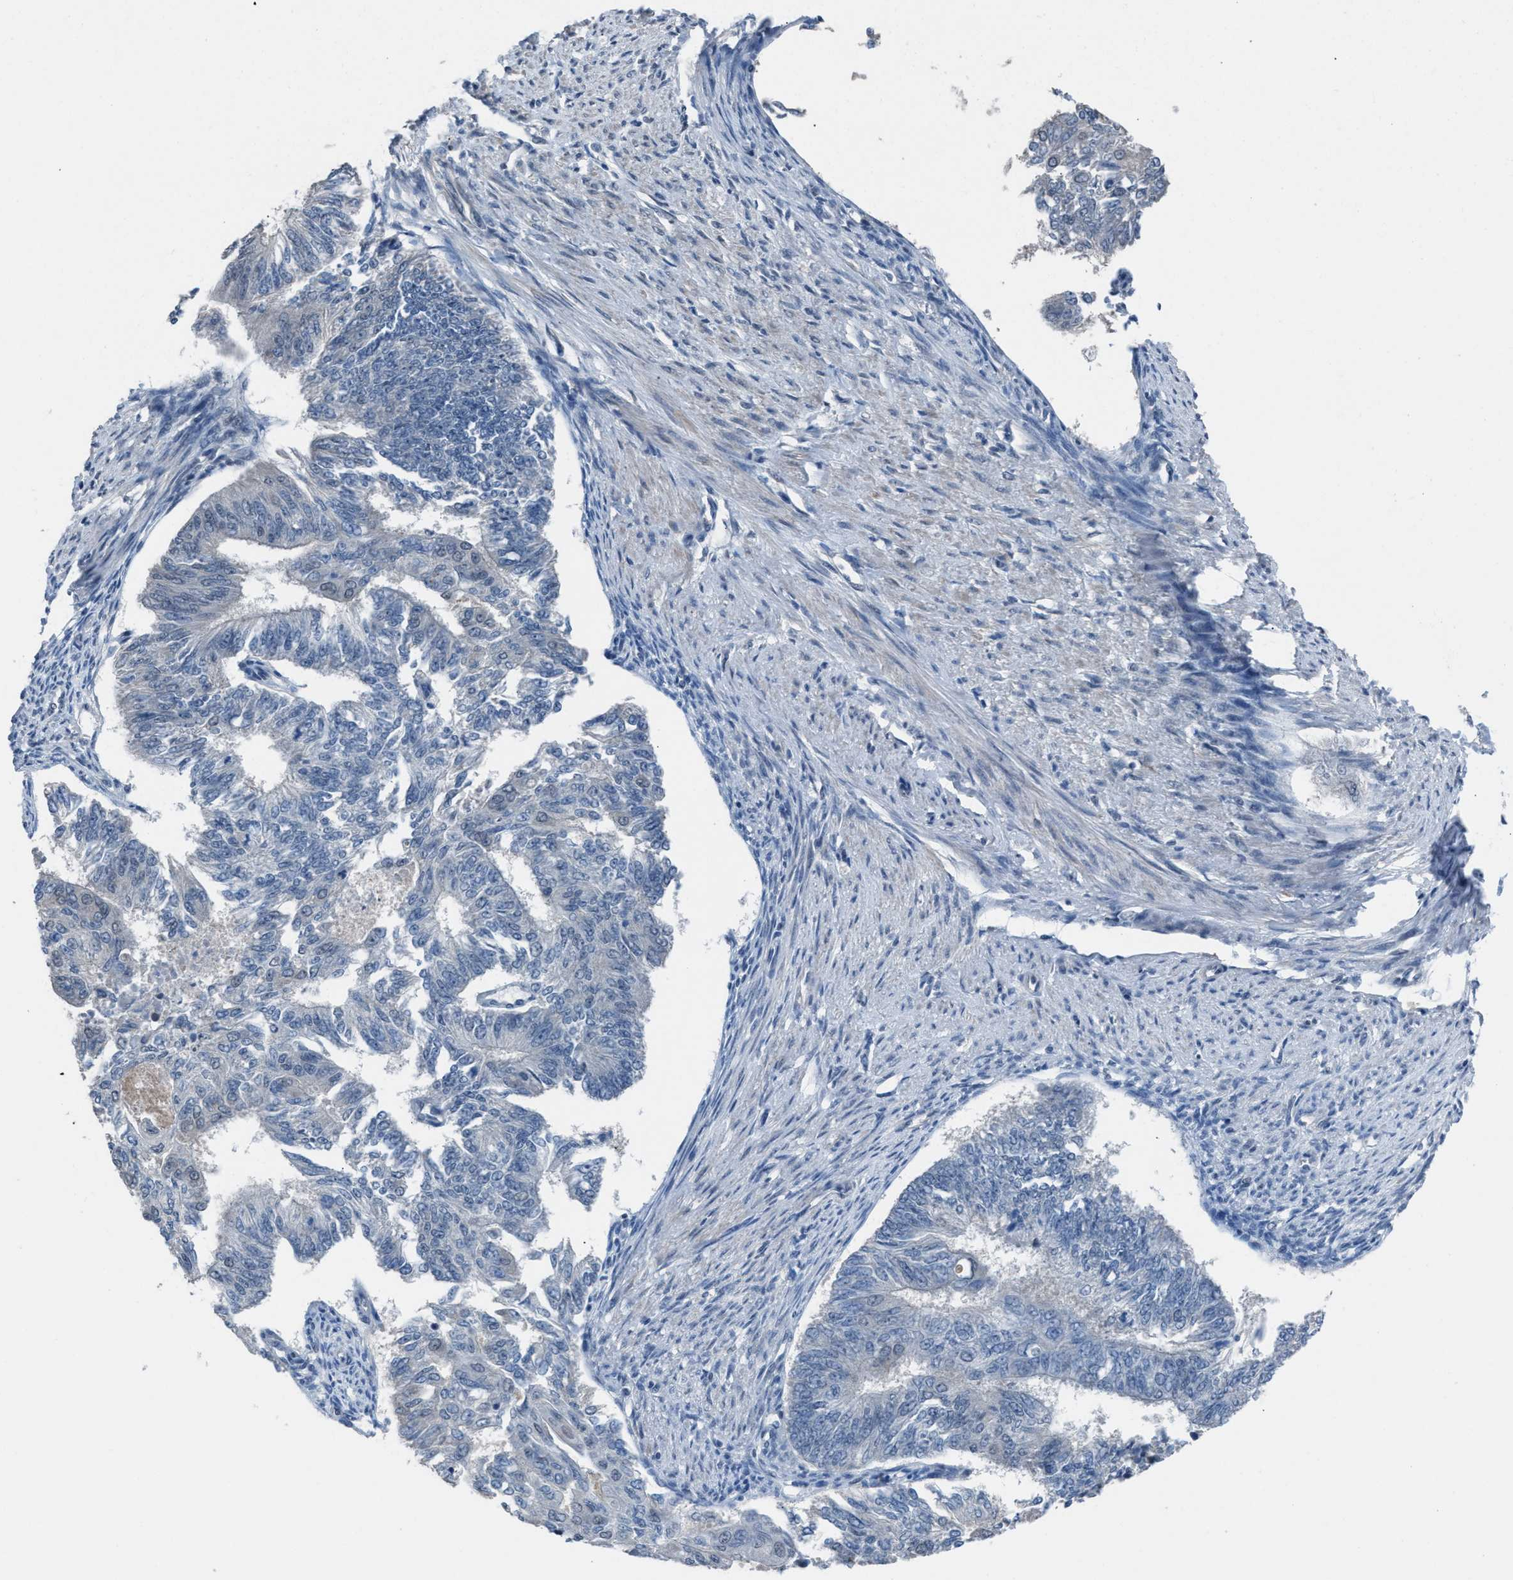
{"staining": {"intensity": "negative", "quantity": "none", "location": "none"}, "tissue": "endometrial cancer", "cell_type": "Tumor cells", "image_type": "cancer", "snomed": [{"axis": "morphology", "description": "Adenocarcinoma, NOS"}, {"axis": "topography", "description": "Endometrium"}], "caption": "Protein analysis of adenocarcinoma (endometrial) displays no significant staining in tumor cells. The staining is performed using DAB brown chromogen with nuclei counter-stained in using hematoxylin.", "gene": "ZNF276", "patient": {"sex": "female", "age": 32}}